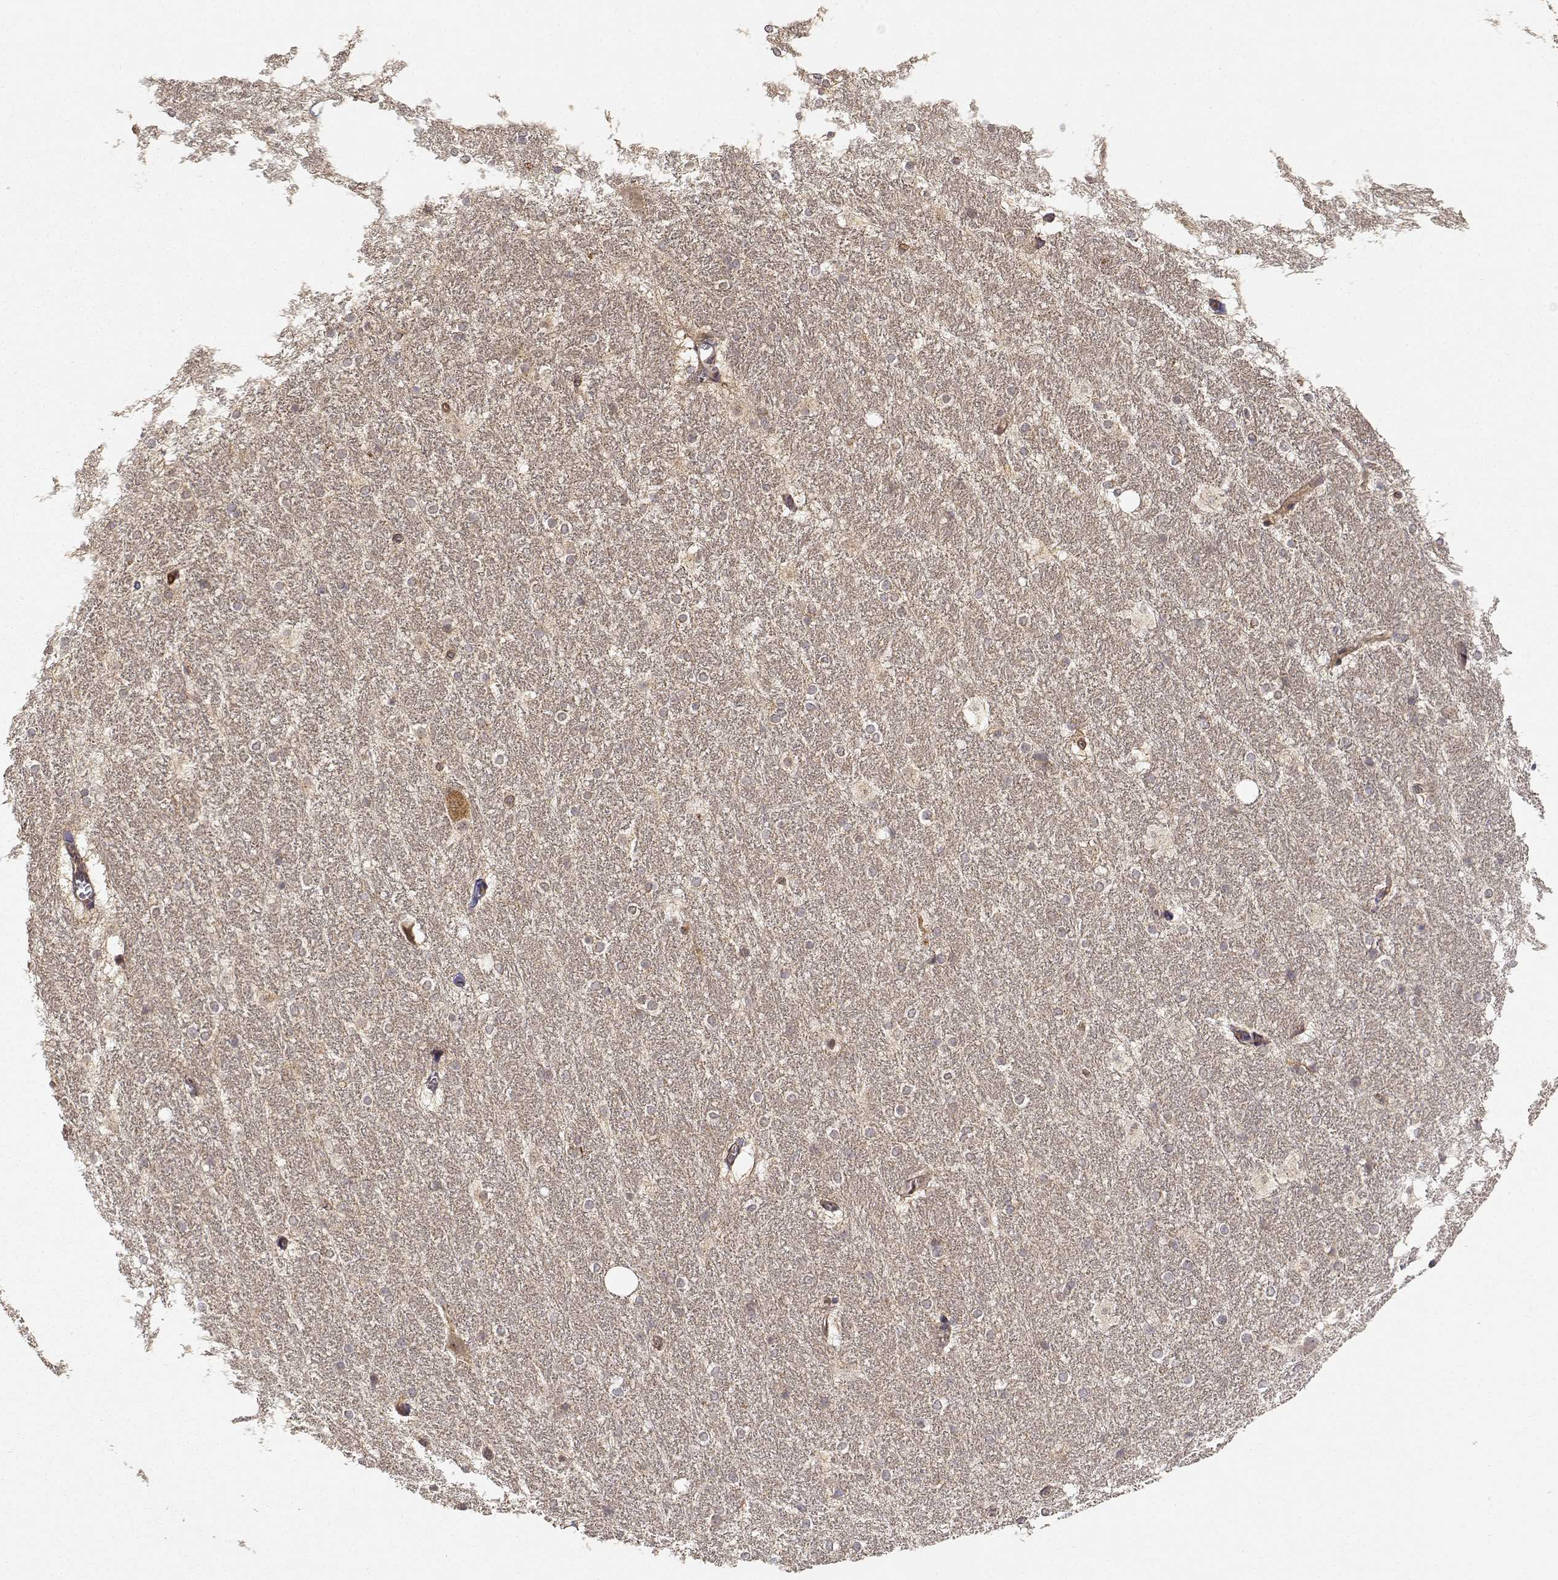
{"staining": {"intensity": "moderate", "quantity": "<25%", "location": "cytoplasmic/membranous"}, "tissue": "hippocampus", "cell_type": "Glial cells", "image_type": "normal", "snomed": [{"axis": "morphology", "description": "Normal tissue, NOS"}, {"axis": "topography", "description": "Cerebral cortex"}, {"axis": "topography", "description": "Hippocampus"}], "caption": "High-power microscopy captured an immunohistochemistry micrograph of normal hippocampus, revealing moderate cytoplasmic/membranous positivity in approximately <25% of glial cells.", "gene": "CDK5RAP2", "patient": {"sex": "female", "age": 19}}